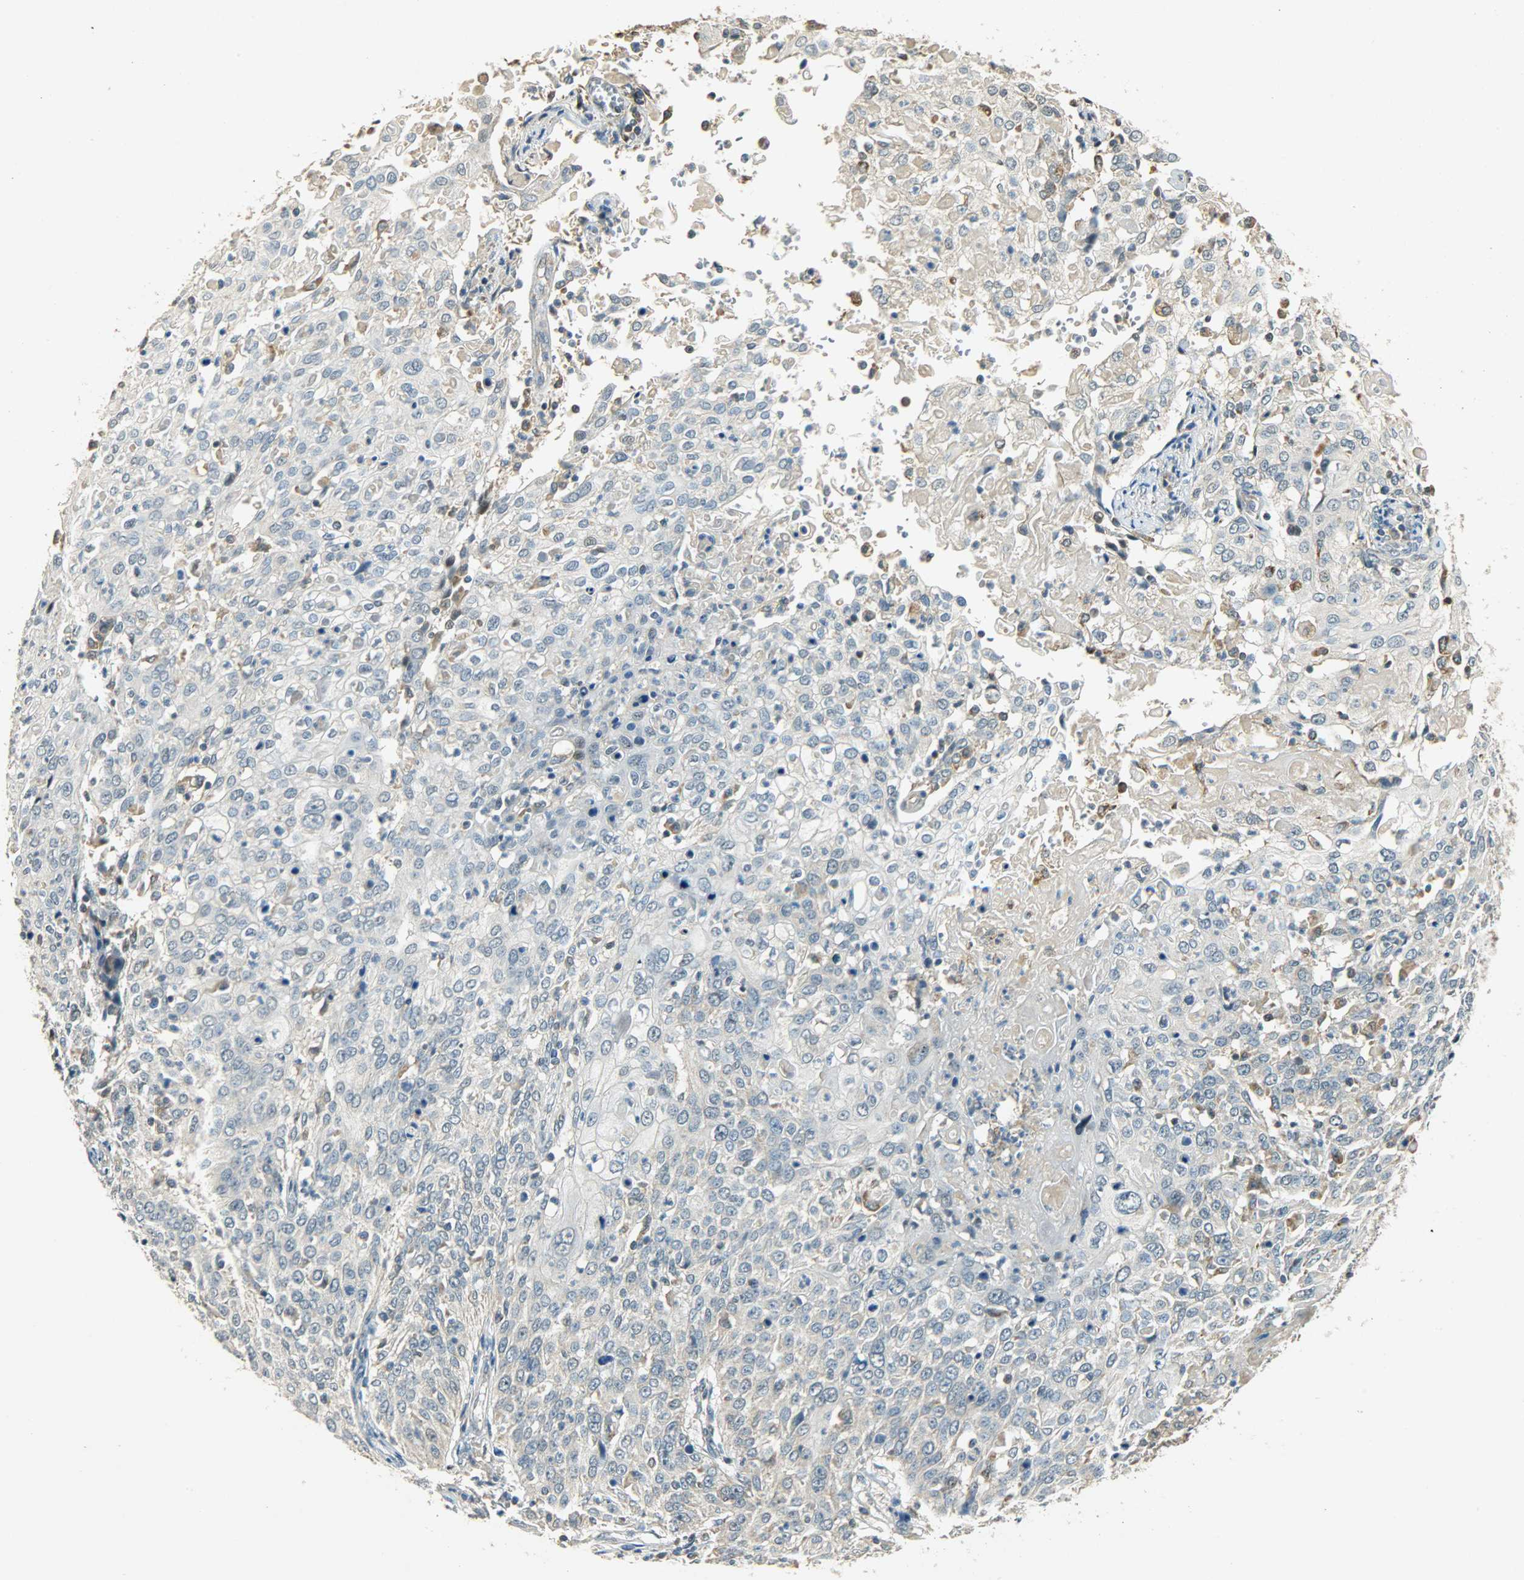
{"staining": {"intensity": "weak", "quantity": ">75%", "location": "cytoplasmic/membranous"}, "tissue": "cervical cancer", "cell_type": "Tumor cells", "image_type": "cancer", "snomed": [{"axis": "morphology", "description": "Squamous cell carcinoma, NOS"}, {"axis": "topography", "description": "Cervix"}], "caption": "Protein positivity by immunohistochemistry (IHC) exhibits weak cytoplasmic/membranous staining in about >75% of tumor cells in cervical cancer.", "gene": "HDHD5", "patient": {"sex": "female", "age": 39}}